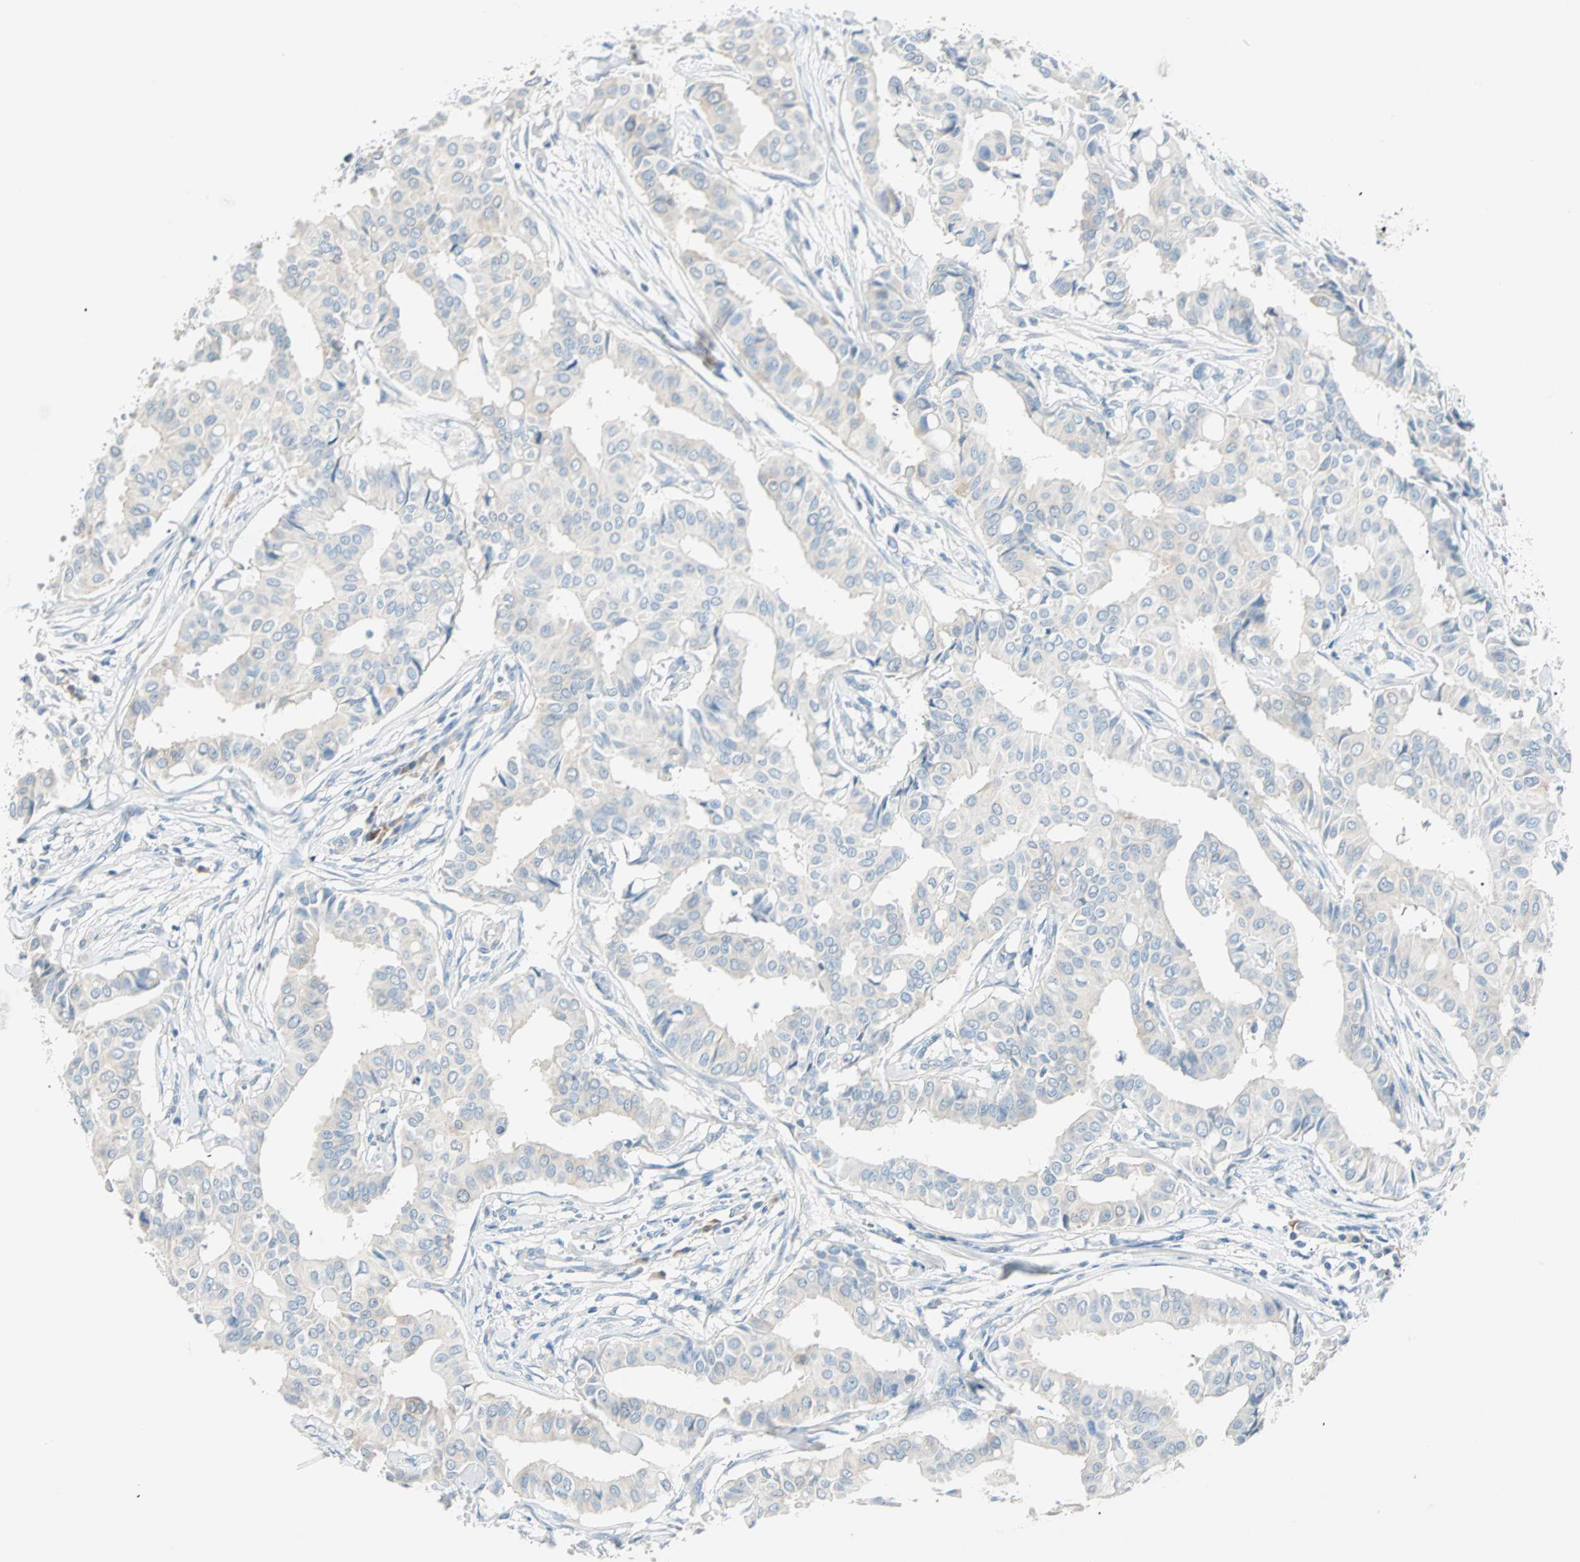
{"staining": {"intensity": "negative", "quantity": "none", "location": "none"}, "tissue": "head and neck cancer", "cell_type": "Tumor cells", "image_type": "cancer", "snomed": [{"axis": "morphology", "description": "Squamous cell carcinoma, NOS"}, {"axis": "topography", "description": "Head-Neck"}], "caption": "This histopathology image is of head and neck cancer (squamous cell carcinoma) stained with immunohistochemistry (IHC) to label a protein in brown with the nuclei are counter-stained blue. There is no expression in tumor cells.", "gene": "ATF6", "patient": {"sex": "female", "age": 84}}